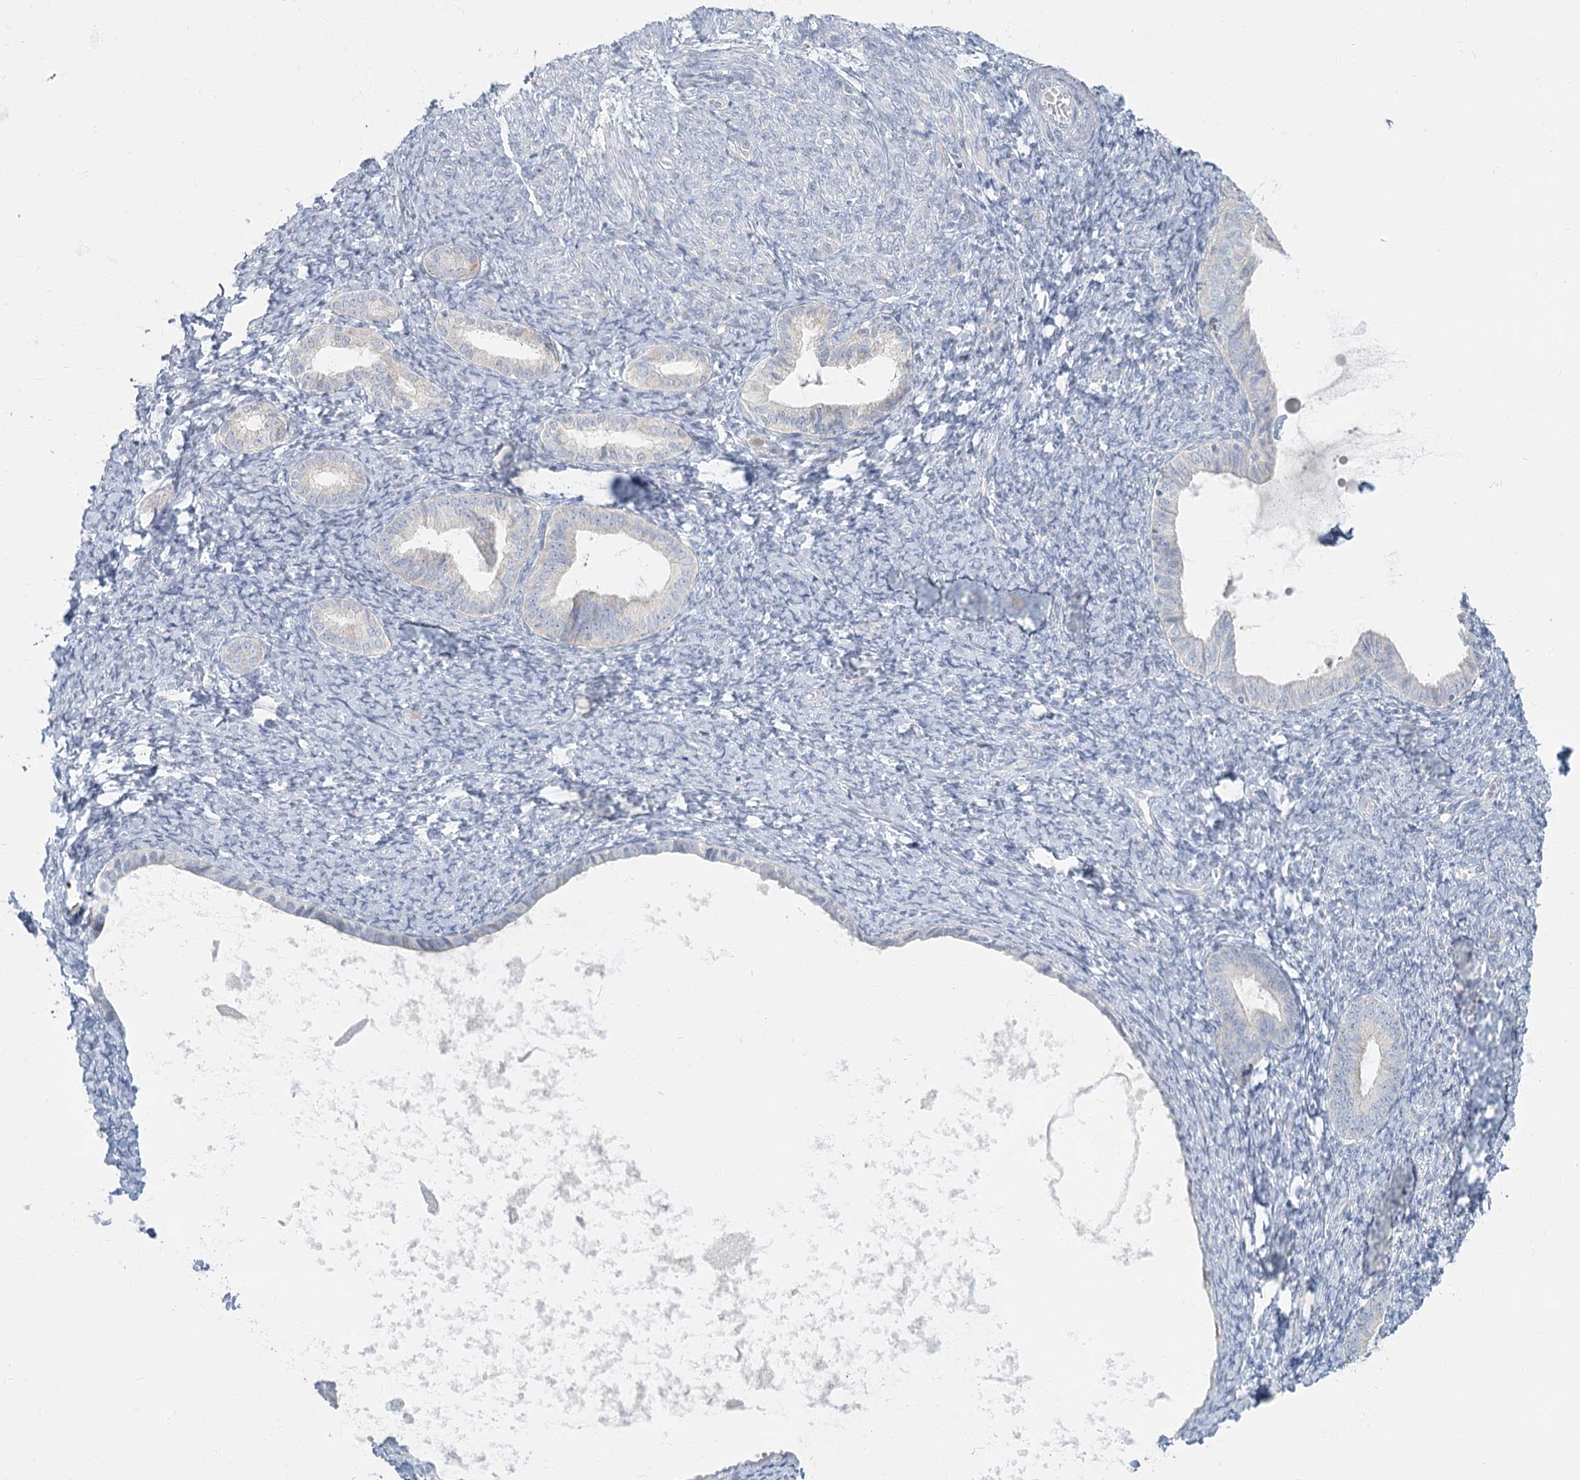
{"staining": {"intensity": "negative", "quantity": "none", "location": "none"}, "tissue": "endometrium", "cell_type": "Cells in endometrial stroma", "image_type": "normal", "snomed": [{"axis": "morphology", "description": "Normal tissue, NOS"}, {"axis": "topography", "description": "Endometrium"}], "caption": "The photomicrograph reveals no staining of cells in endometrial stroma in normal endometrium. The staining is performed using DAB (3,3'-diaminobenzidine) brown chromogen with nuclei counter-stained in using hematoxylin.", "gene": "FAM110C", "patient": {"sex": "female", "age": 72}}